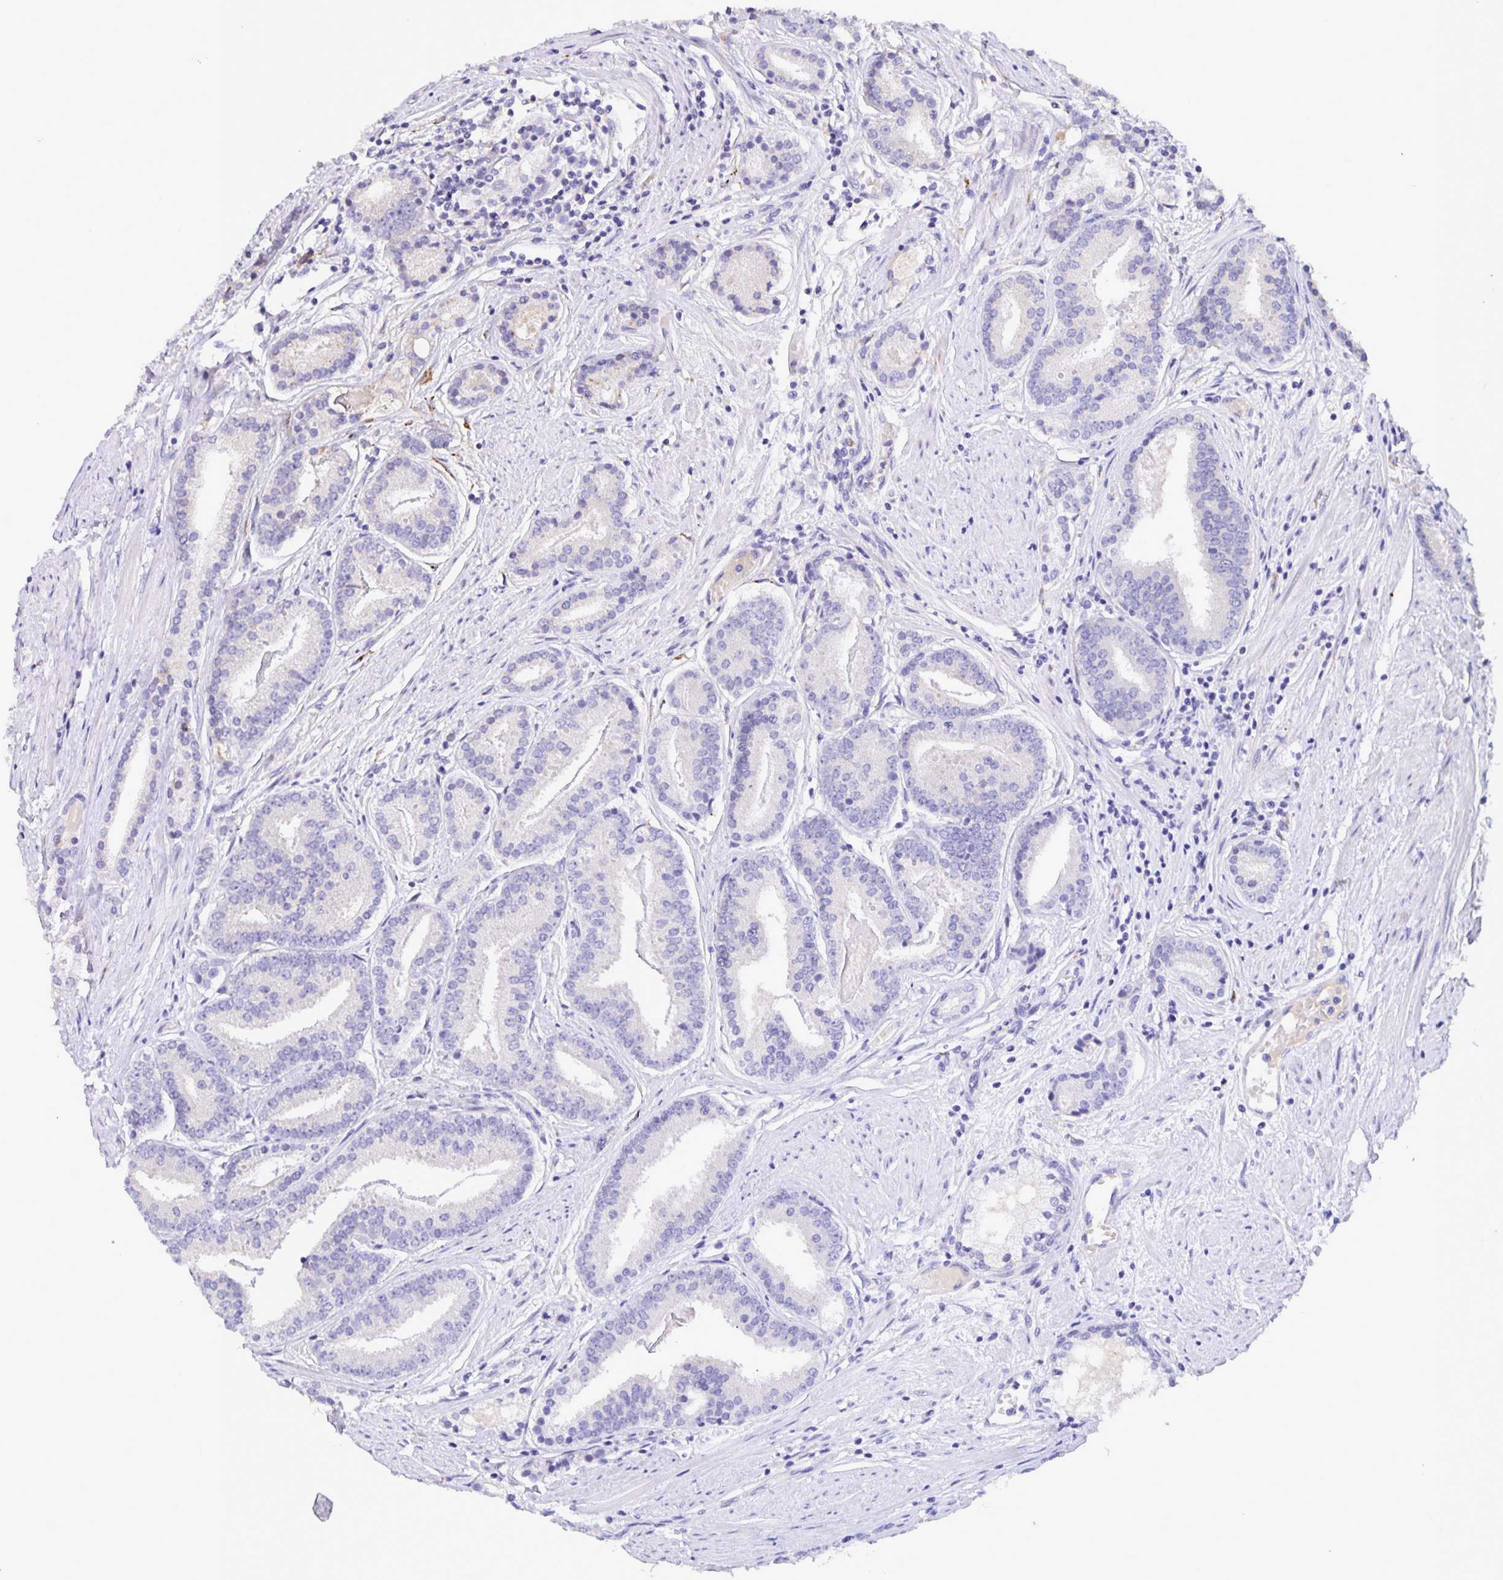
{"staining": {"intensity": "negative", "quantity": "none", "location": "none"}, "tissue": "prostate cancer", "cell_type": "Tumor cells", "image_type": "cancer", "snomed": [{"axis": "morphology", "description": "Adenocarcinoma, High grade"}, {"axis": "topography", "description": "Prostate"}], "caption": "A histopathology image of human prostate cancer is negative for staining in tumor cells.", "gene": "EML6", "patient": {"sex": "male", "age": 63}}